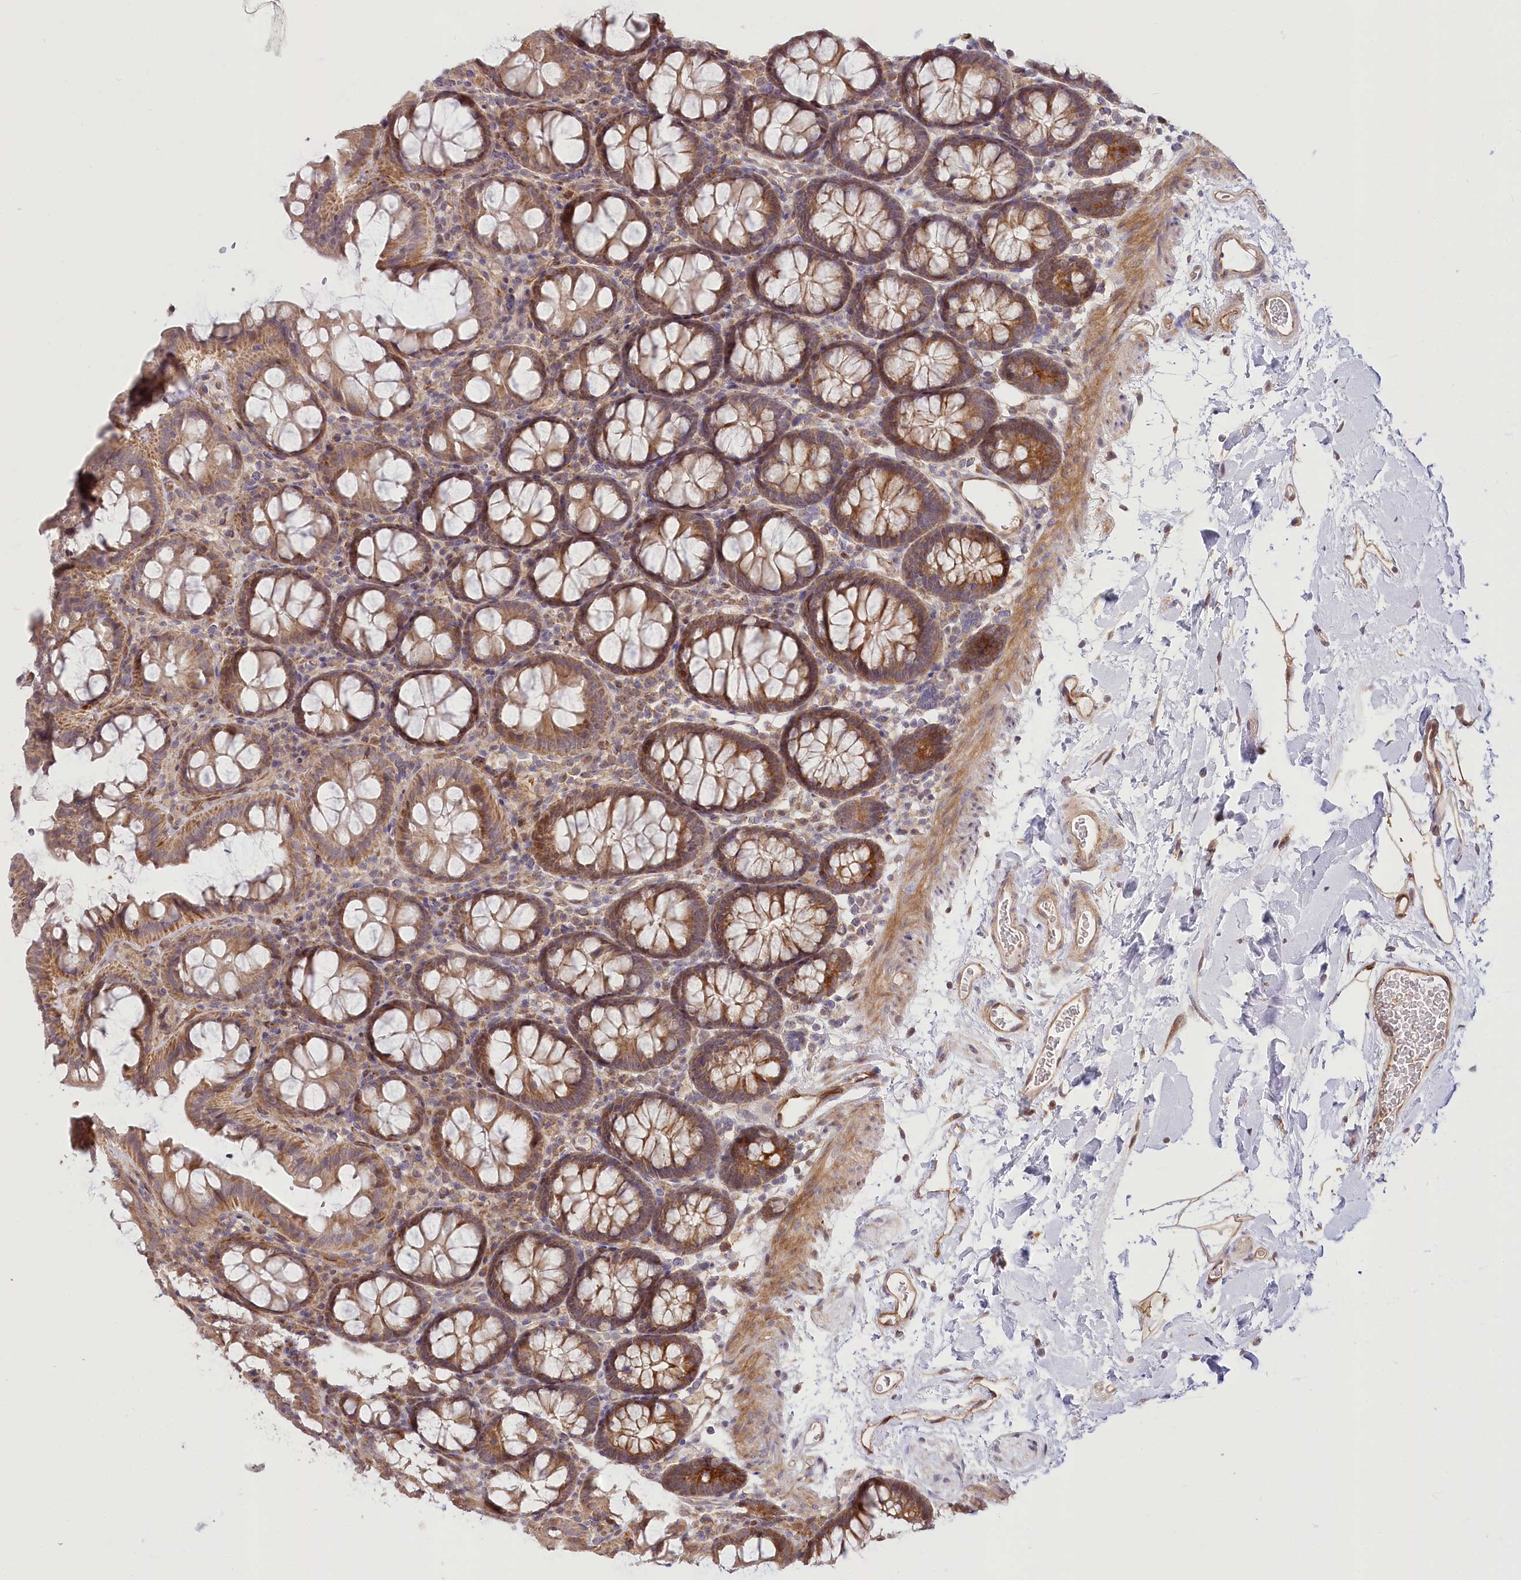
{"staining": {"intensity": "moderate", "quantity": ">75%", "location": "cytoplasmic/membranous"}, "tissue": "colon", "cell_type": "Endothelial cells", "image_type": "normal", "snomed": [{"axis": "morphology", "description": "Normal tissue, NOS"}, {"axis": "topography", "description": "Colon"}], "caption": "Immunohistochemical staining of normal human colon reveals medium levels of moderate cytoplasmic/membranous expression in about >75% of endothelial cells.", "gene": "CEP70", "patient": {"sex": "male", "age": 75}}